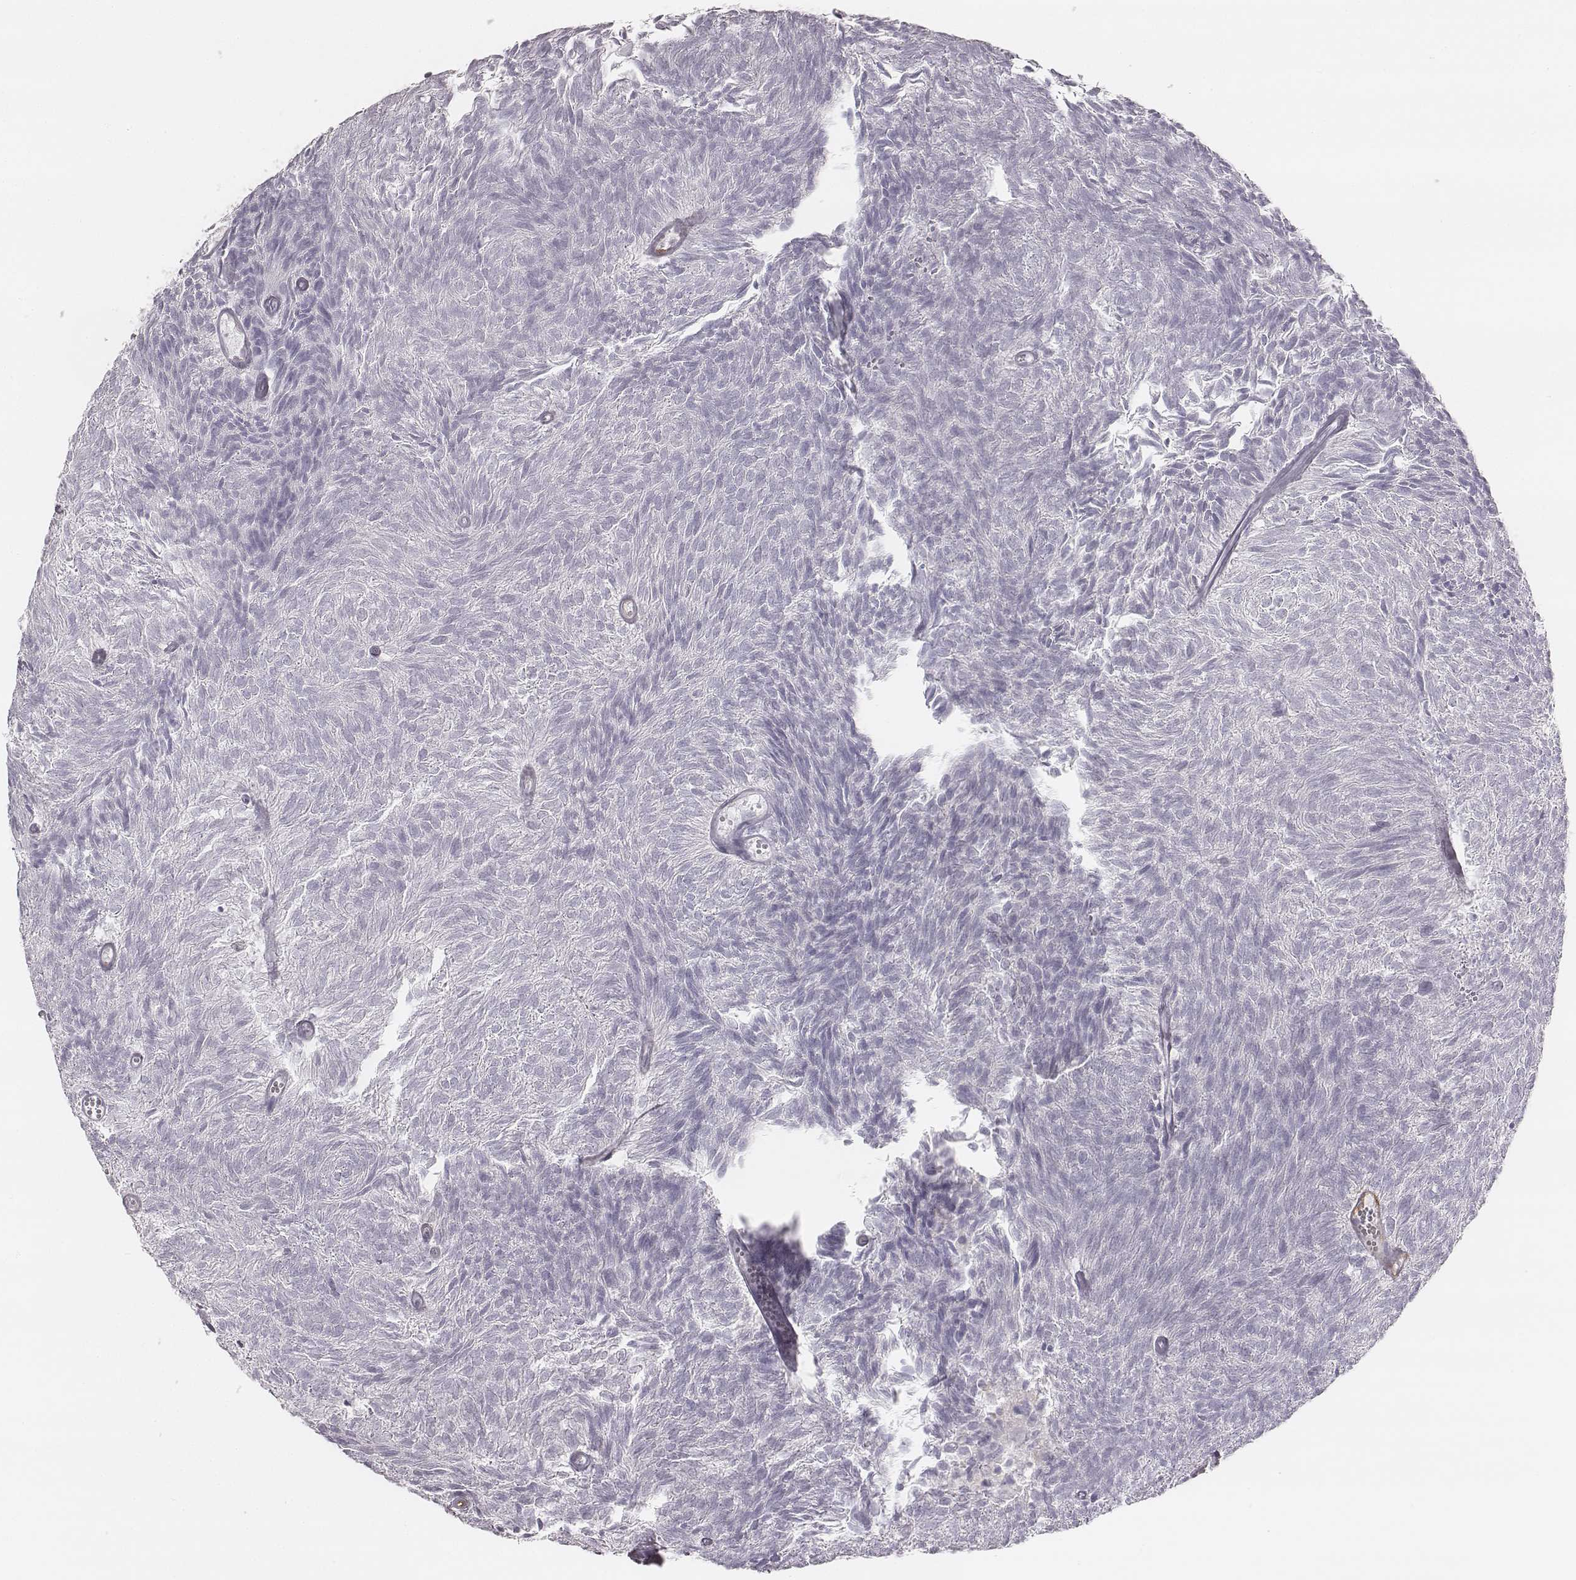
{"staining": {"intensity": "negative", "quantity": "none", "location": "none"}, "tissue": "urothelial cancer", "cell_type": "Tumor cells", "image_type": "cancer", "snomed": [{"axis": "morphology", "description": "Urothelial carcinoma, Low grade"}, {"axis": "topography", "description": "Urinary bladder"}], "caption": "Immunohistochemical staining of urothelial carcinoma (low-grade) shows no significant expression in tumor cells.", "gene": "KCNJ12", "patient": {"sex": "male", "age": 77}}